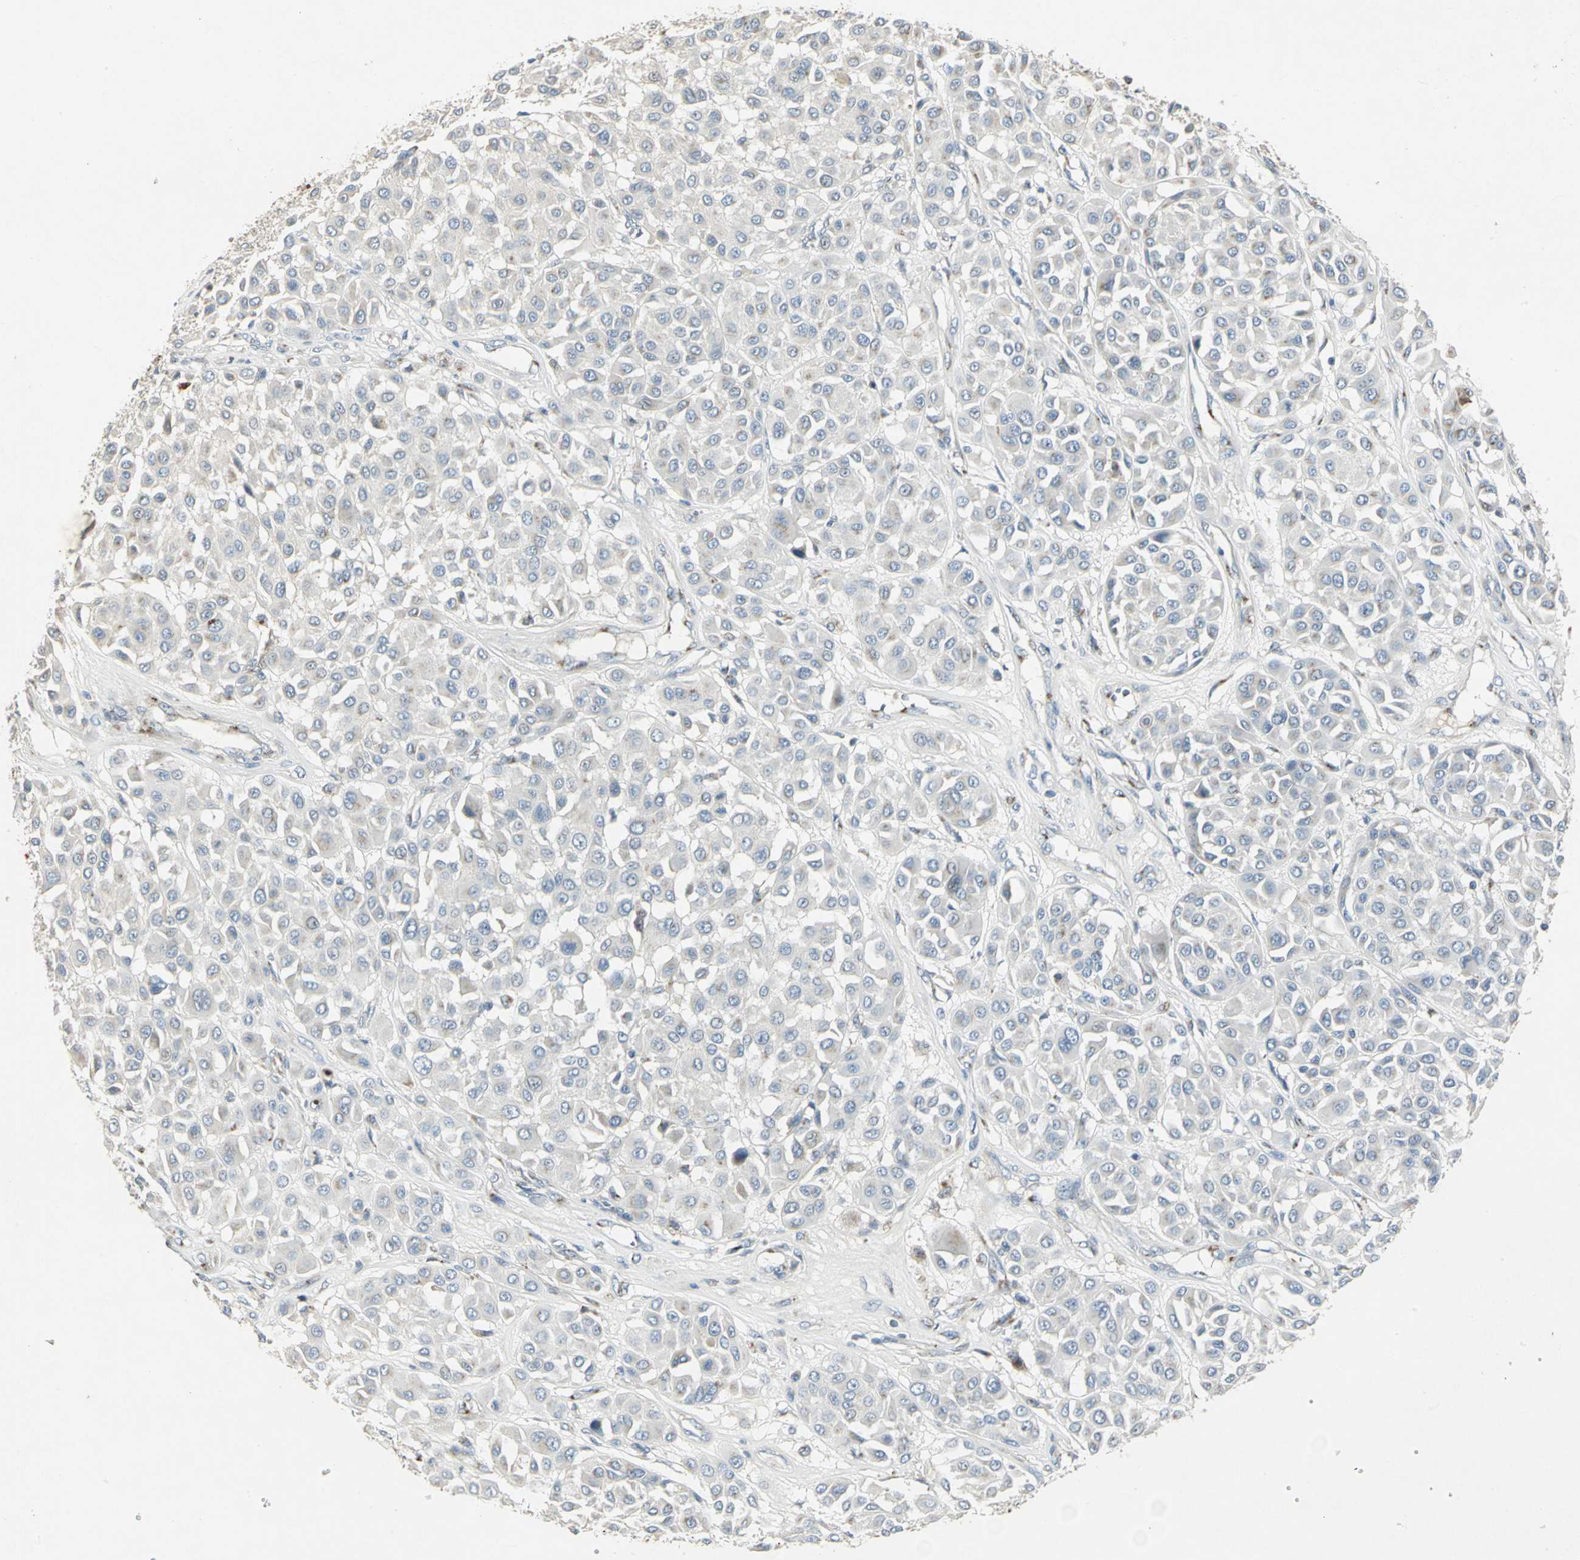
{"staining": {"intensity": "negative", "quantity": "none", "location": "none"}, "tissue": "melanoma", "cell_type": "Tumor cells", "image_type": "cancer", "snomed": [{"axis": "morphology", "description": "Malignant melanoma, Metastatic site"}, {"axis": "topography", "description": "Soft tissue"}], "caption": "Immunohistochemical staining of melanoma exhibits no significant positivity in tumor cells. (Stains: DAB IHC with hematoxylin counter stain, Microscopy: brightfield microscopy at high magnification).", "gene": "TM9SF2", "patient": {"sex": "male", "age": 41}}